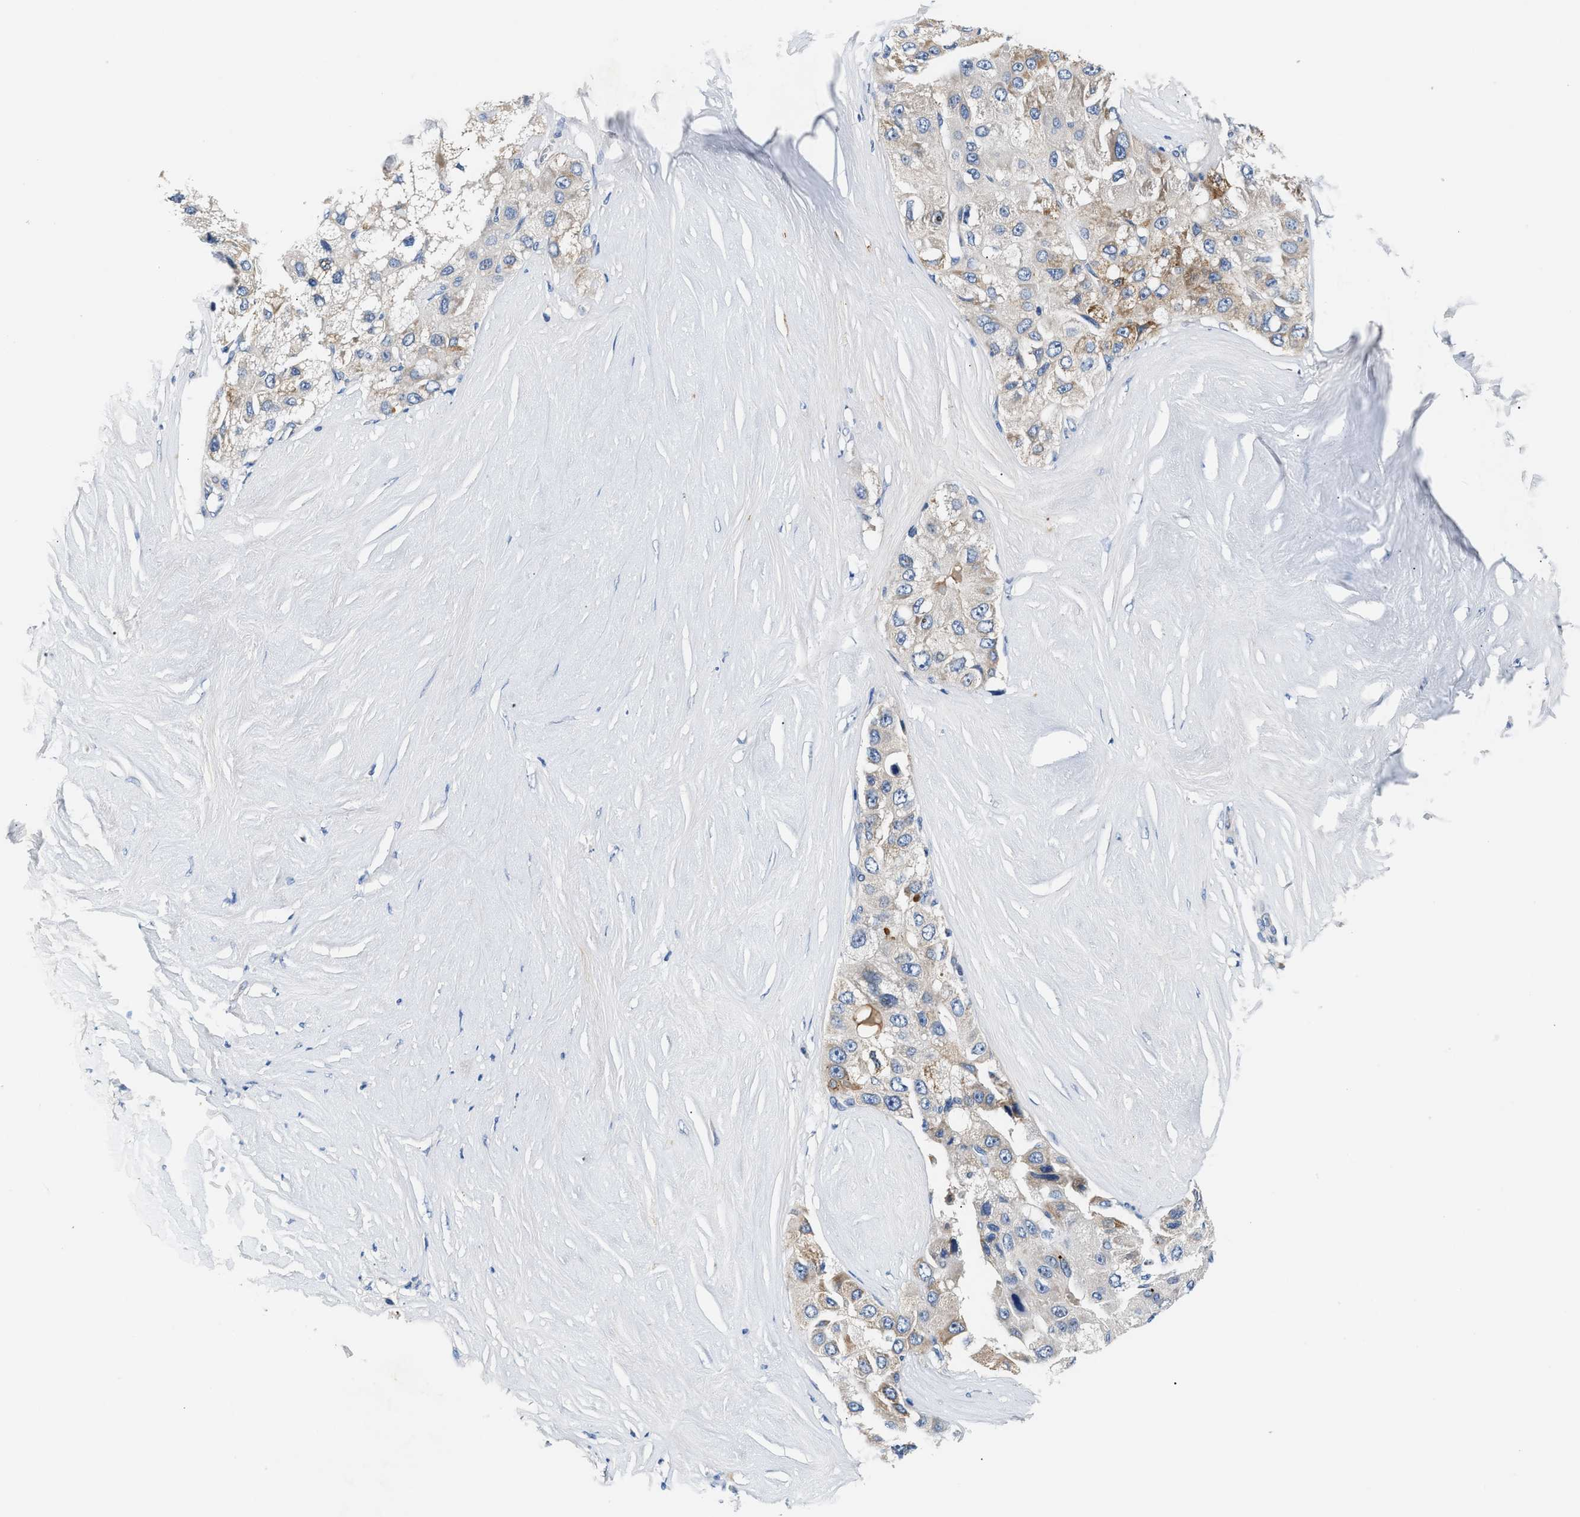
{"staining": {"intensity": "weak", "quantity": "<25%", "location": "cytoplasmic/membranous"}, "tissue": "liver cancer", "cell_type": "Tumor cells", "image_type": "cancer", "snomed": [{"axis": "morphology", "description": "Carcinoma, Hepatocellular, NOS"}, {"axis": "topography", "description": "Liver"}], "caption": "Histopathology image shows no significant protein positivity in tumor cells of liver hepatocellular carcinoma.", "gene": "TUT7", "patient": {"sex": "male", "age": 80}}